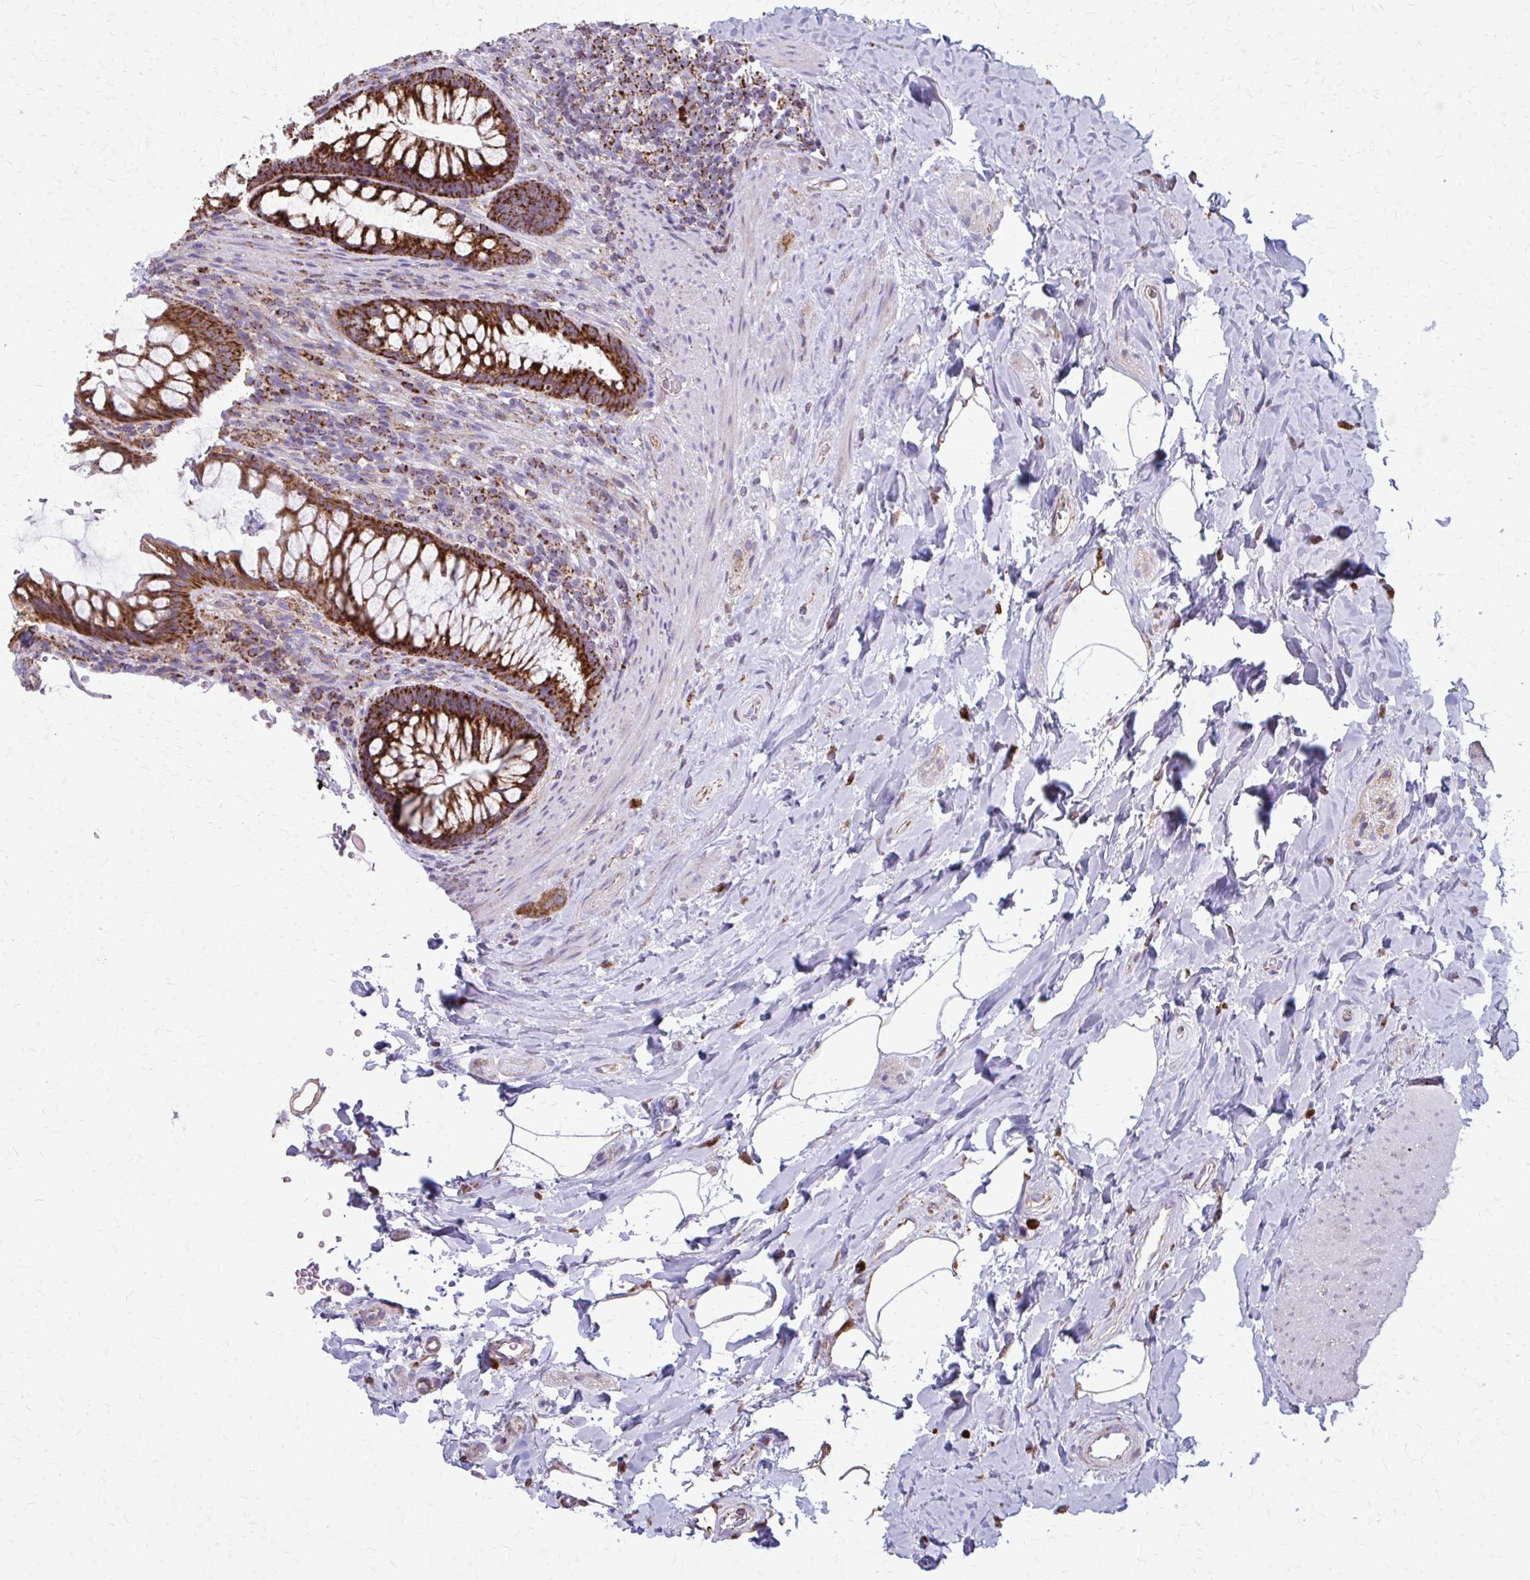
{"staining": {"intensity": "strong", "quantity": ">75%", "location": "cytoplasmic/membranous"}, "tissue": "rectum", "cell_type": "Glandular cells", "image_type": "normal", "snomed": [{"axis": "morphology", "description": "Normal tissue, NOS"}, {"axis": "topography", "description": "Rectum"}], "caption": "Immunohistochemistry of normal rectum exhibits high levels of strong cytoplasmic/membranous staining in about >75% of glandular cells.", "gene": "TVP23A", "patient": {"sex": "male", "age": 53}}